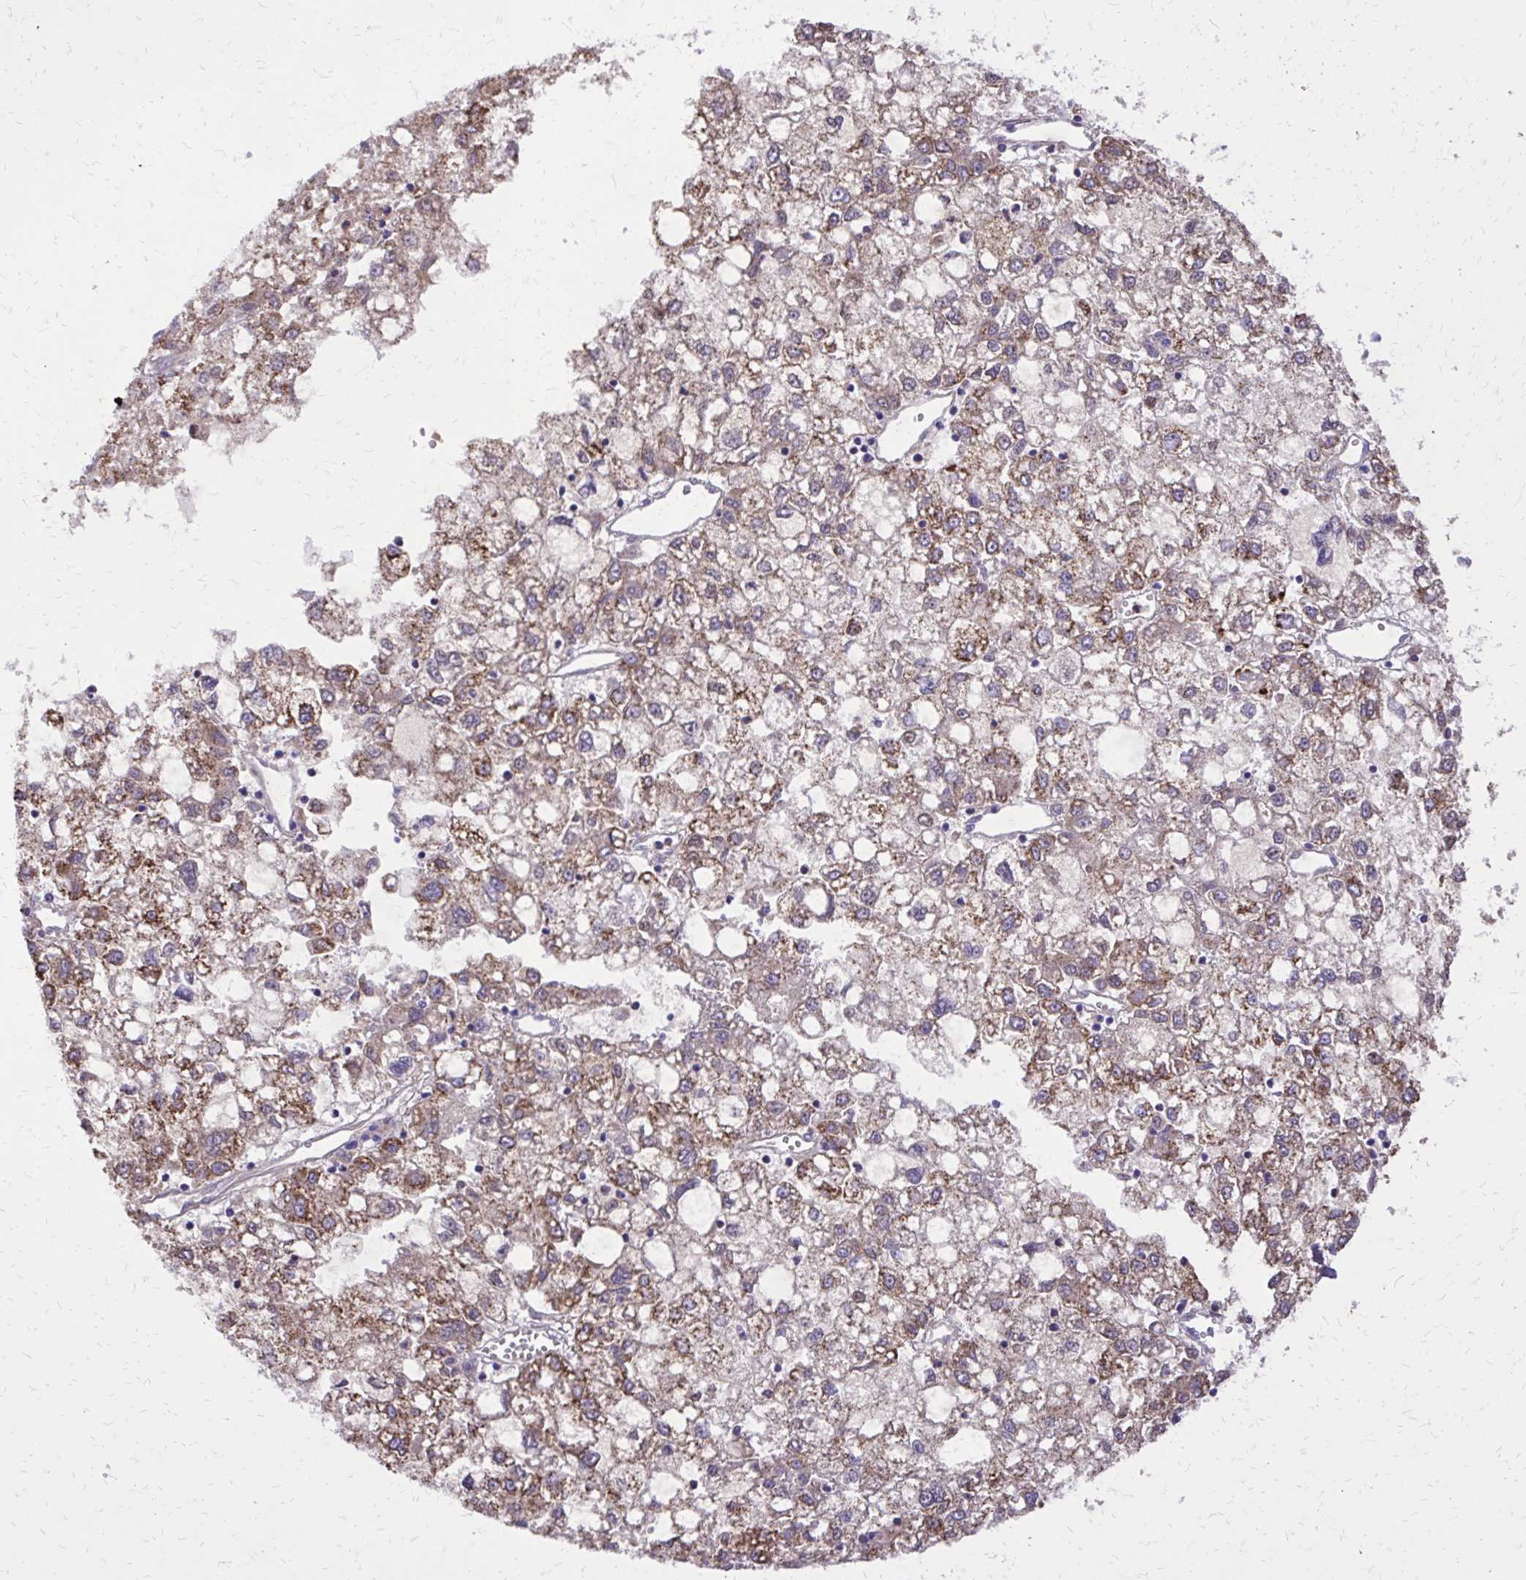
{"staining": {"intensity": "moderate", "quantity": "25%-75%", "location": "cytoplasmic/membranous"}, "tissue": "liver cancer", "cell_type": "Tumor cells", "image_type": "cancer", "snomed": [{"axis": "morphology", "description": "Carcinoma, Hepatocellular, NOS"}, {"axis": "topography", "description": "Liver"}], "caption": "This histopathology image reveals liver cancer (hepatocellular carcinoma) stained with IHC to label a protein in brown. The cytoplasmic/membranous of tumor cells show moderate positivity for the protein. Nuclei are counter-stained blue.", "gene": "CAT", "patient": {"sex": "male", "age": 40}}